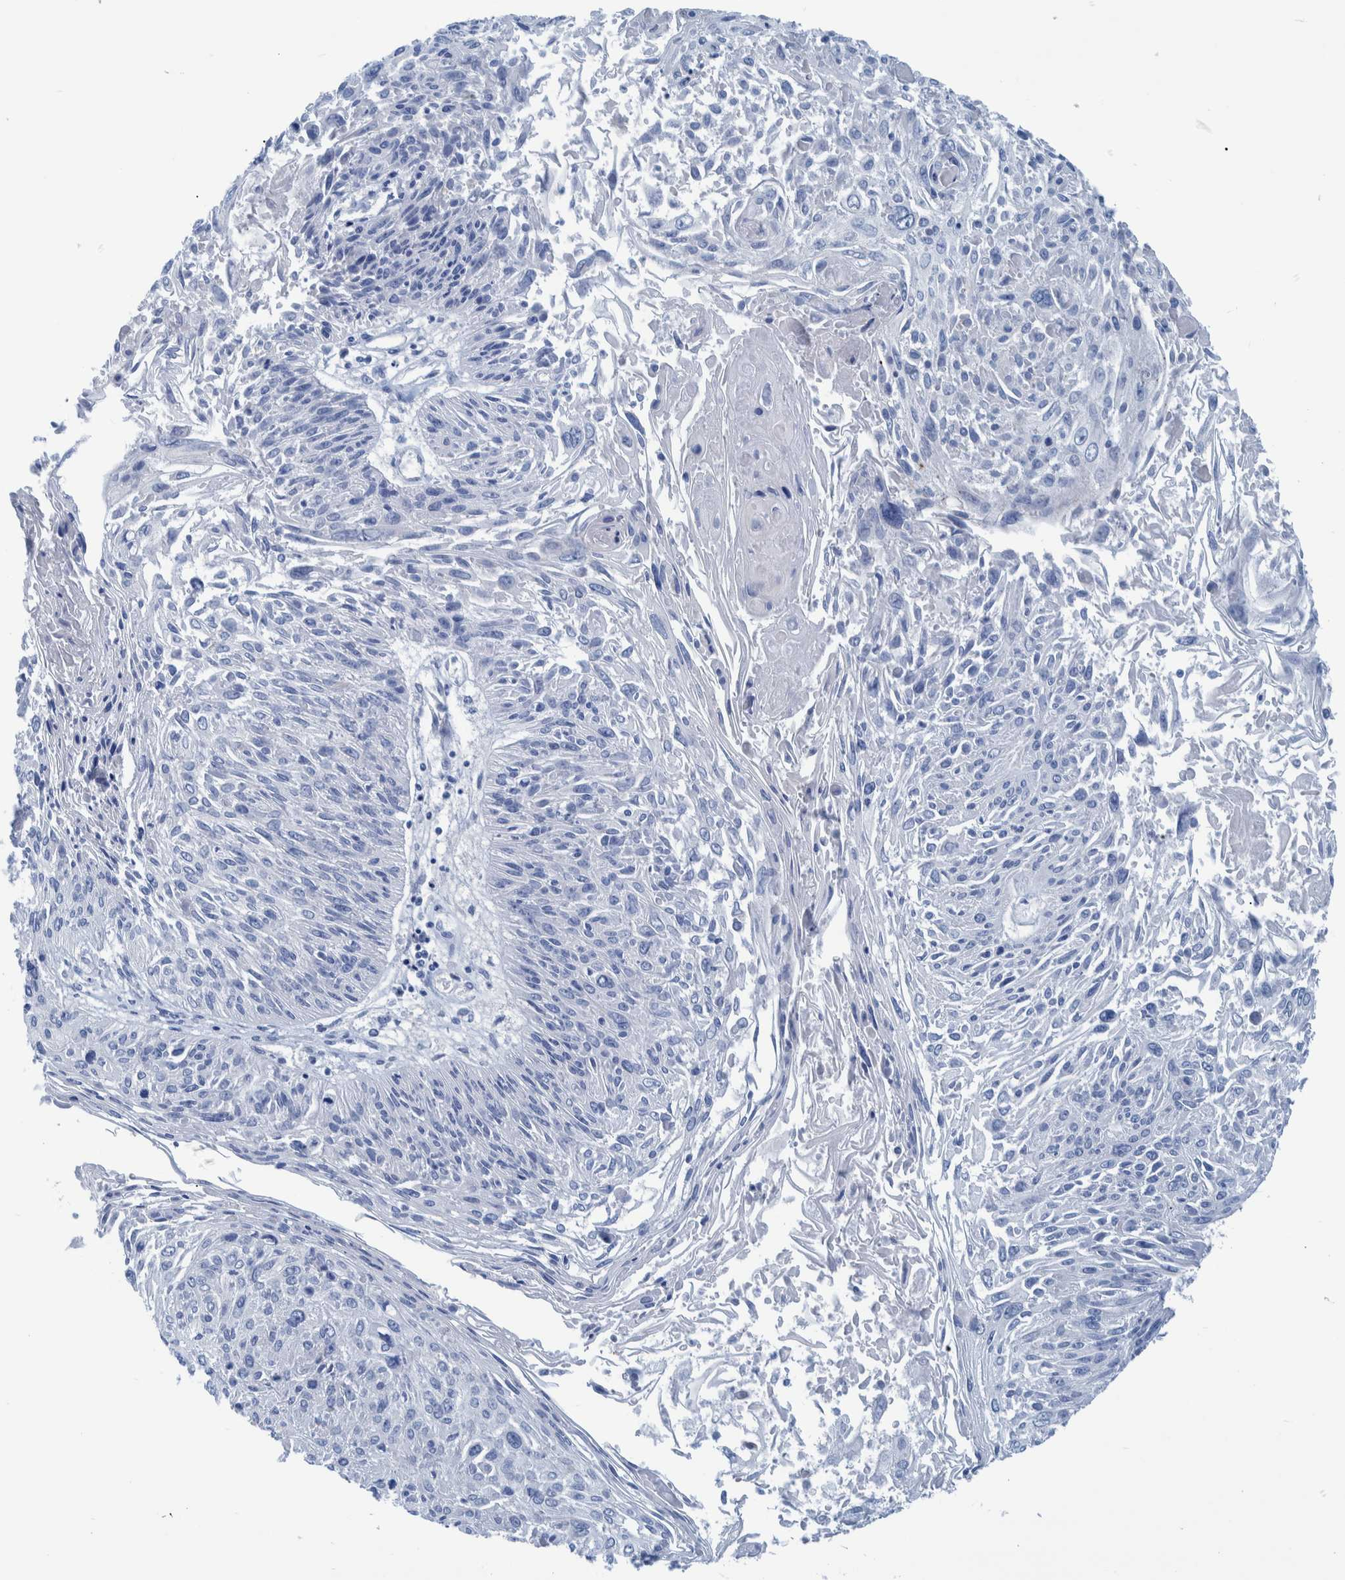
{"staining": {"intensity": "negative", "quantity": "none", "location": "none"}, "tissue": "cervical cancer", "cell_type": "Tumor cells", "image_type": "cancer", "snomed": [{"axis": "morphology", "description": "Squamous cell carcinoma, NOS"}, {"axis": "topography", "description": "Cervix"}], "caption": "DAB (3,3'-diaminobenzidine) immunohistochemical staining of human squamous cell carcinoma (cervical) demonstrates no significant staining in tumor cells. (DAB IHC visualized using brightfield microscopy, high magnification).", "gene": "IDO1", "patient": {"sex": "female", "age": 51}}